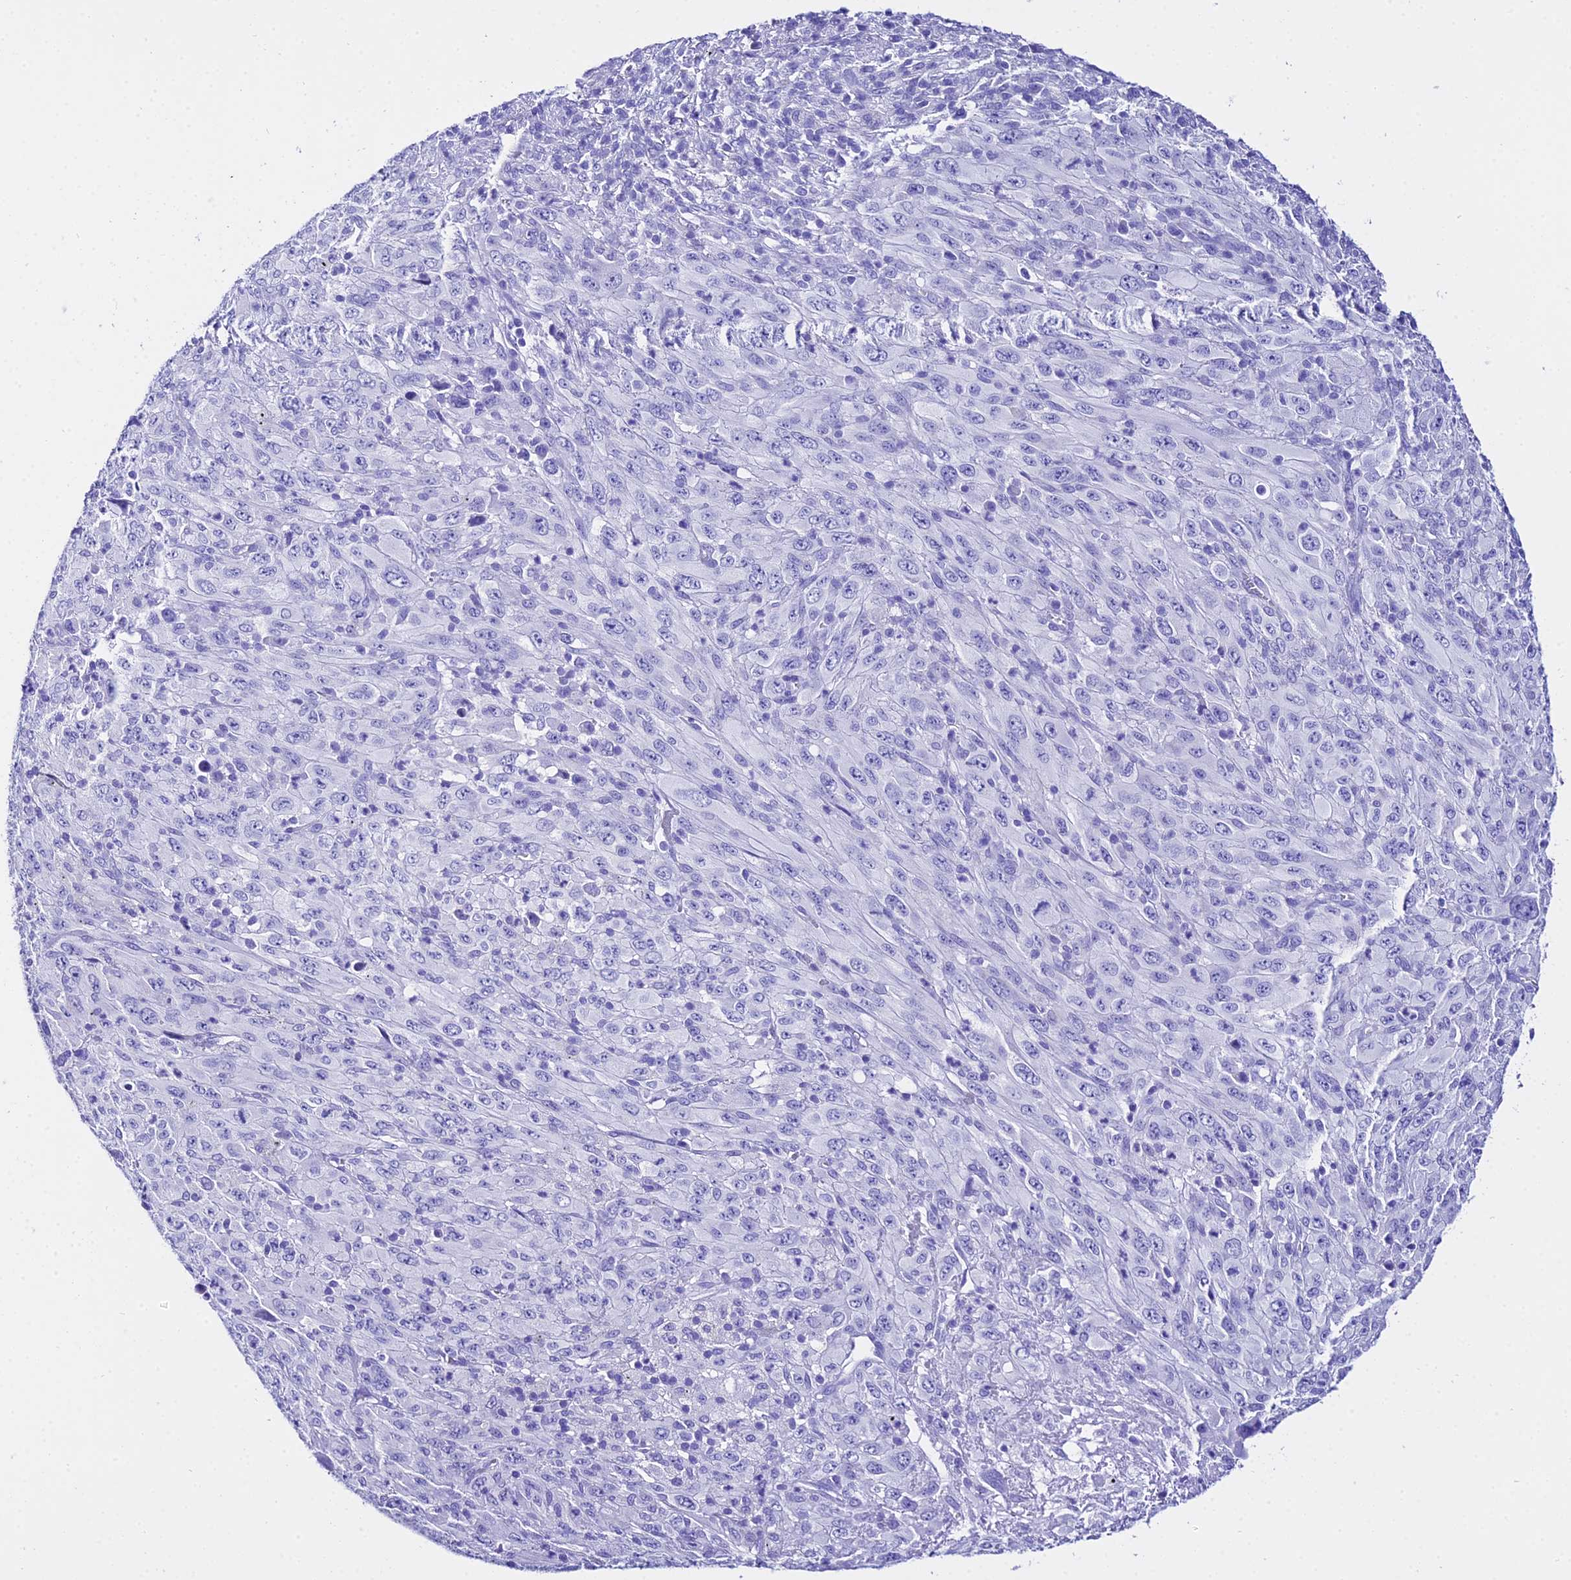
{"staining": {"intensity": "negative", "quantity": "none", "location": "none"}, "tissue": "melanoma", "cell_type": "Tumor cells", "image_type": "cancer", "snomed": [{"axis": "morphology", "description": "Malignant melanoma, Metastatic site"}, {"axis": "topography", "description": "Skin"}], "caption": "There is no significant expression in tumor cells of melanoma.", "gene": "TRMT44", "patient": {"sex": "female", "age": 56}}